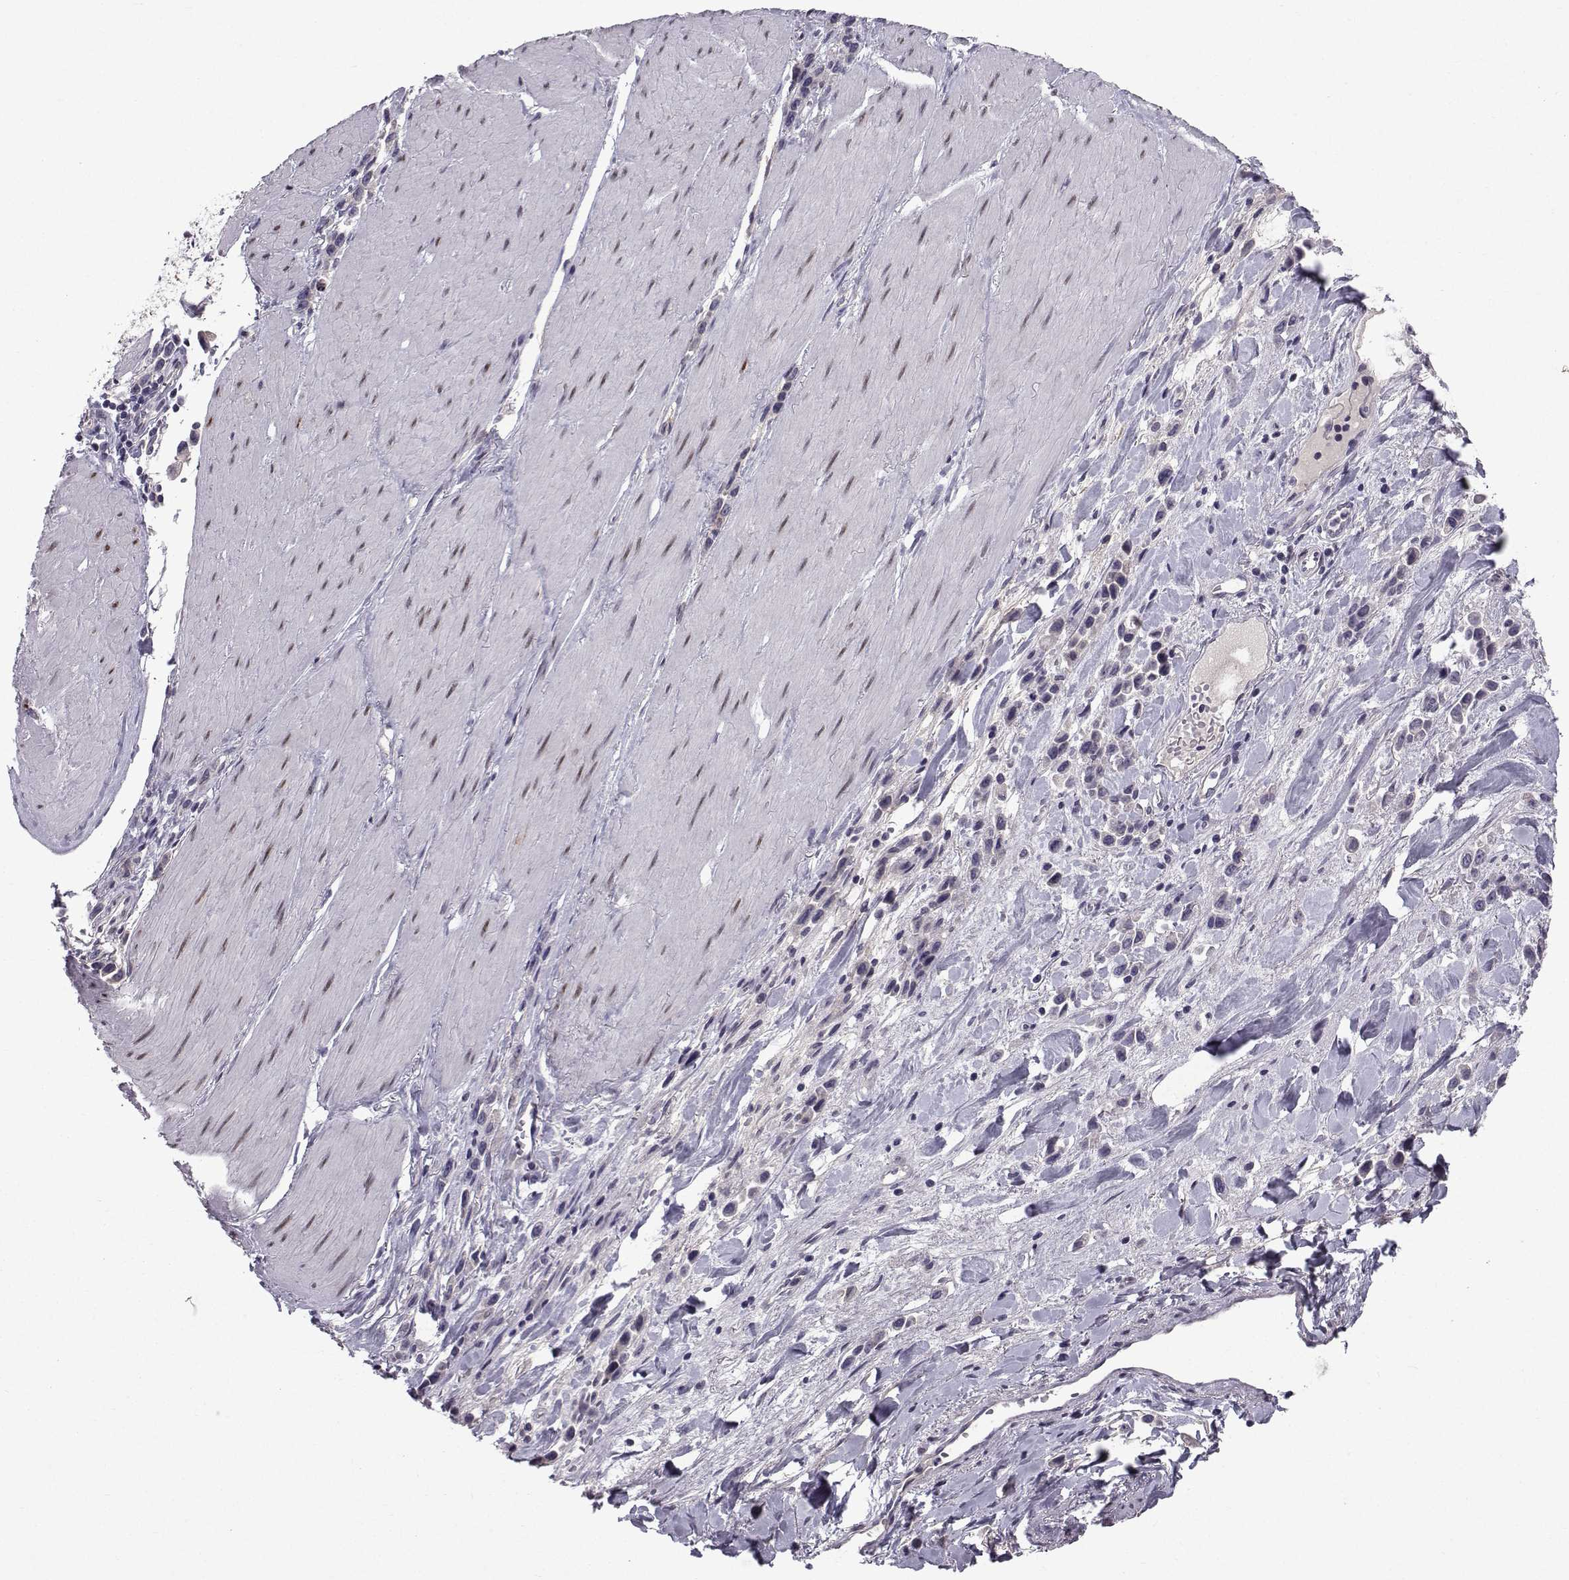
{"staining": {"intensity": "negative", "quantity": "none", "location": "none"}, "tissue": "stomach cancer", "cell_type": "Tumor cells", "image_type": "cancer", "snomed": [{"axis": "morphology", "description": "Adenocarcinoma, NOS"}, {"axis": "topography", "description": "Stomach"}], "caption": "Immunohistochemistry (IHC) photomicrograph of neoplastic tissue: stomach adenocarcinoma stained with DAB (3,3'-diaminobenzidine) demonstrates no significant protein positivity in tumor cells. The staining was performed using DAB (3,3'-diaminobenzidine) to visualize the protein expression in brown, while the nuclei were stained in blue with hematoxylin (Magnification: 20x).", "gene": "RBM24", "patient": {"sex": "male", "age": 47}}